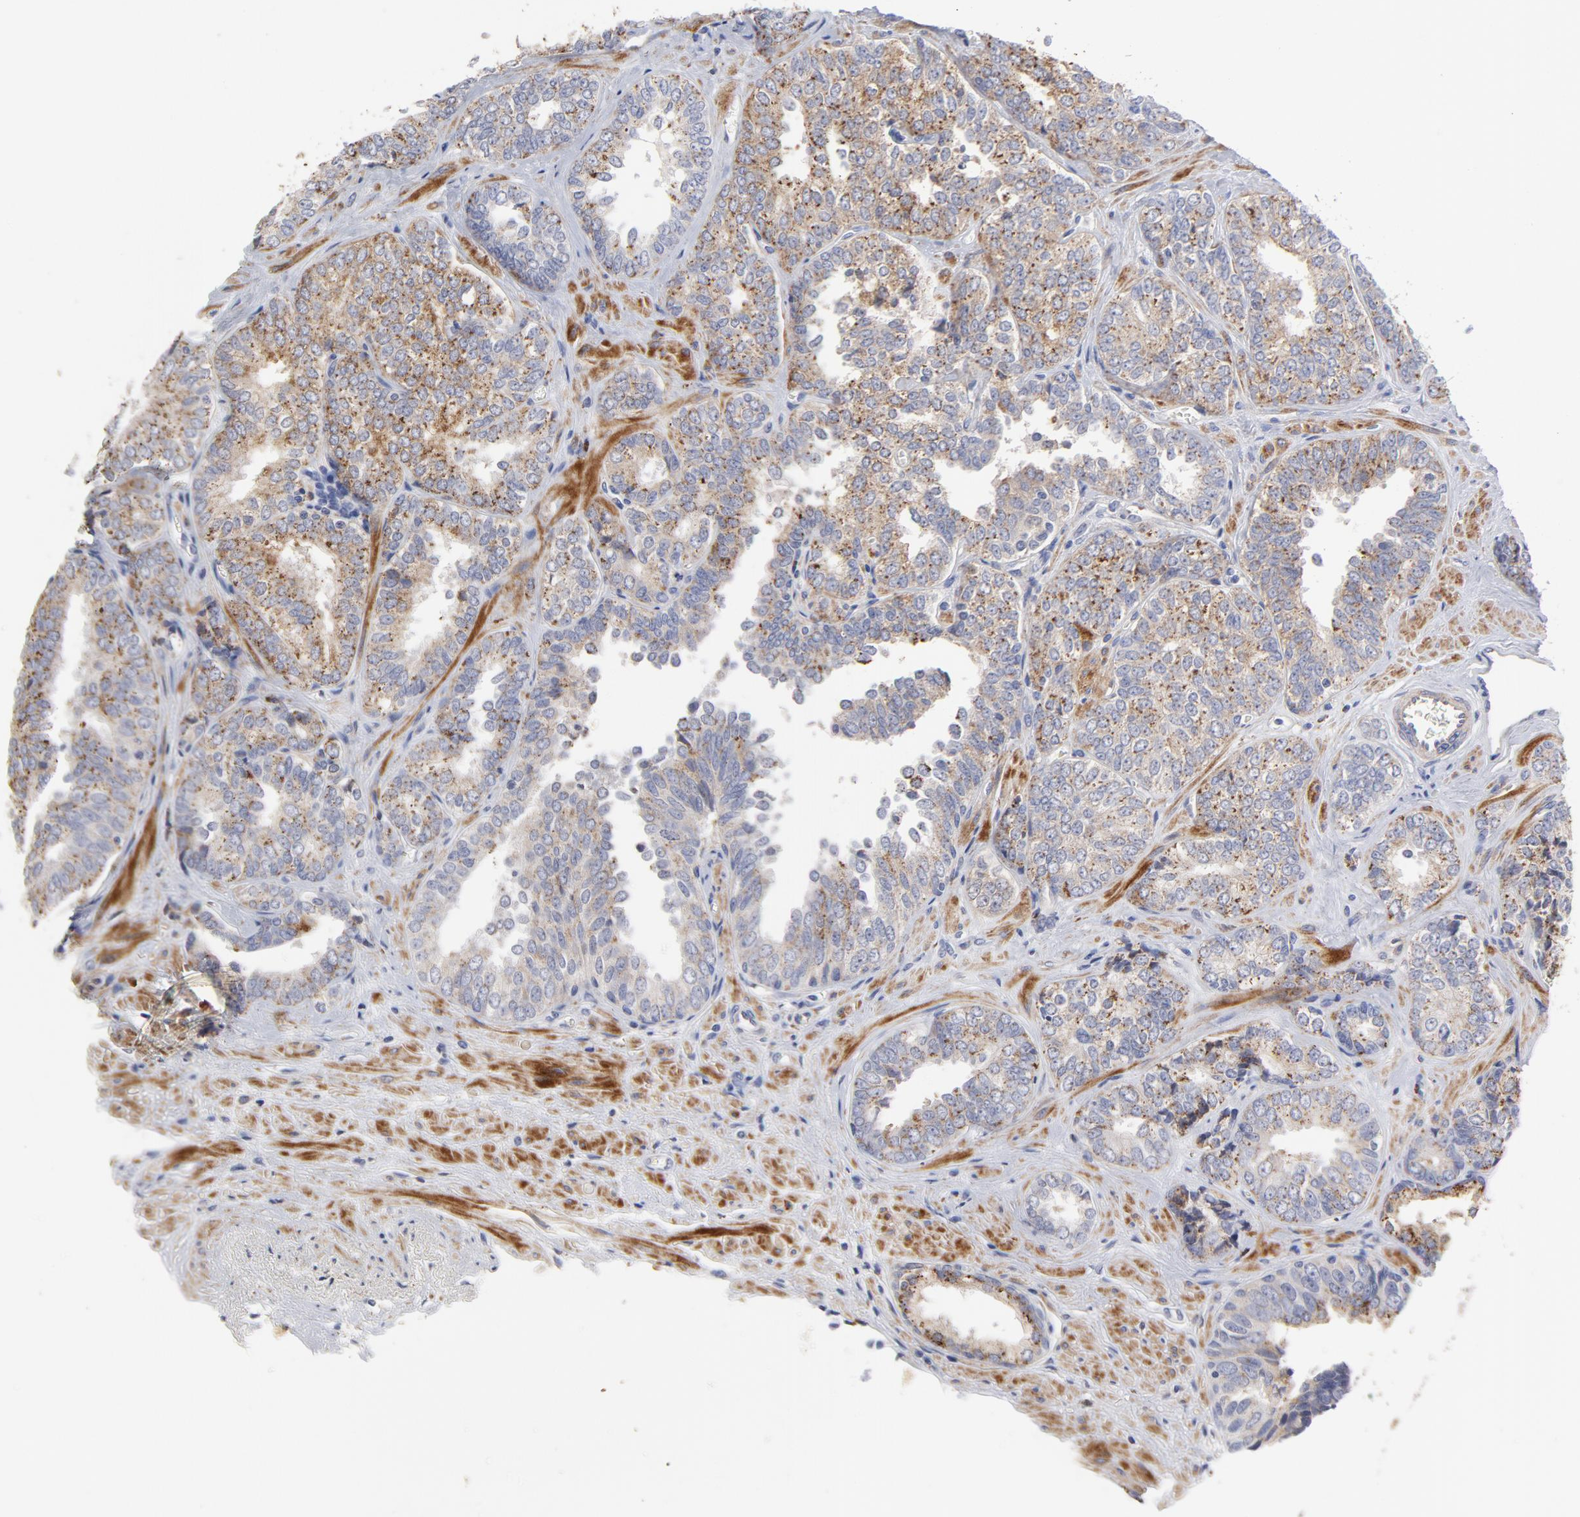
{"staining": {"intensity": "moderate", "quantity": "25%-75%", "location": "cytoplasmic/membranous"}, "tissue": "prostate cancer", "cell_type": "Tumor cells", "image_type": "cancer", "snomed": [{"axis": "morphology", "description": "Adenocarcinoma, High grade"}, {"axis": "topography", "description": "Prostate"}], "caption": "Protein expression analysis of human prostate adenocarcinoma (high-grade) reveals moderate cytoplasmic/membranous expression in approximately 25%-75% of tumor cells.", "gene": "RAPGEF3", "patient": {"sex": "male", "age": 67}}